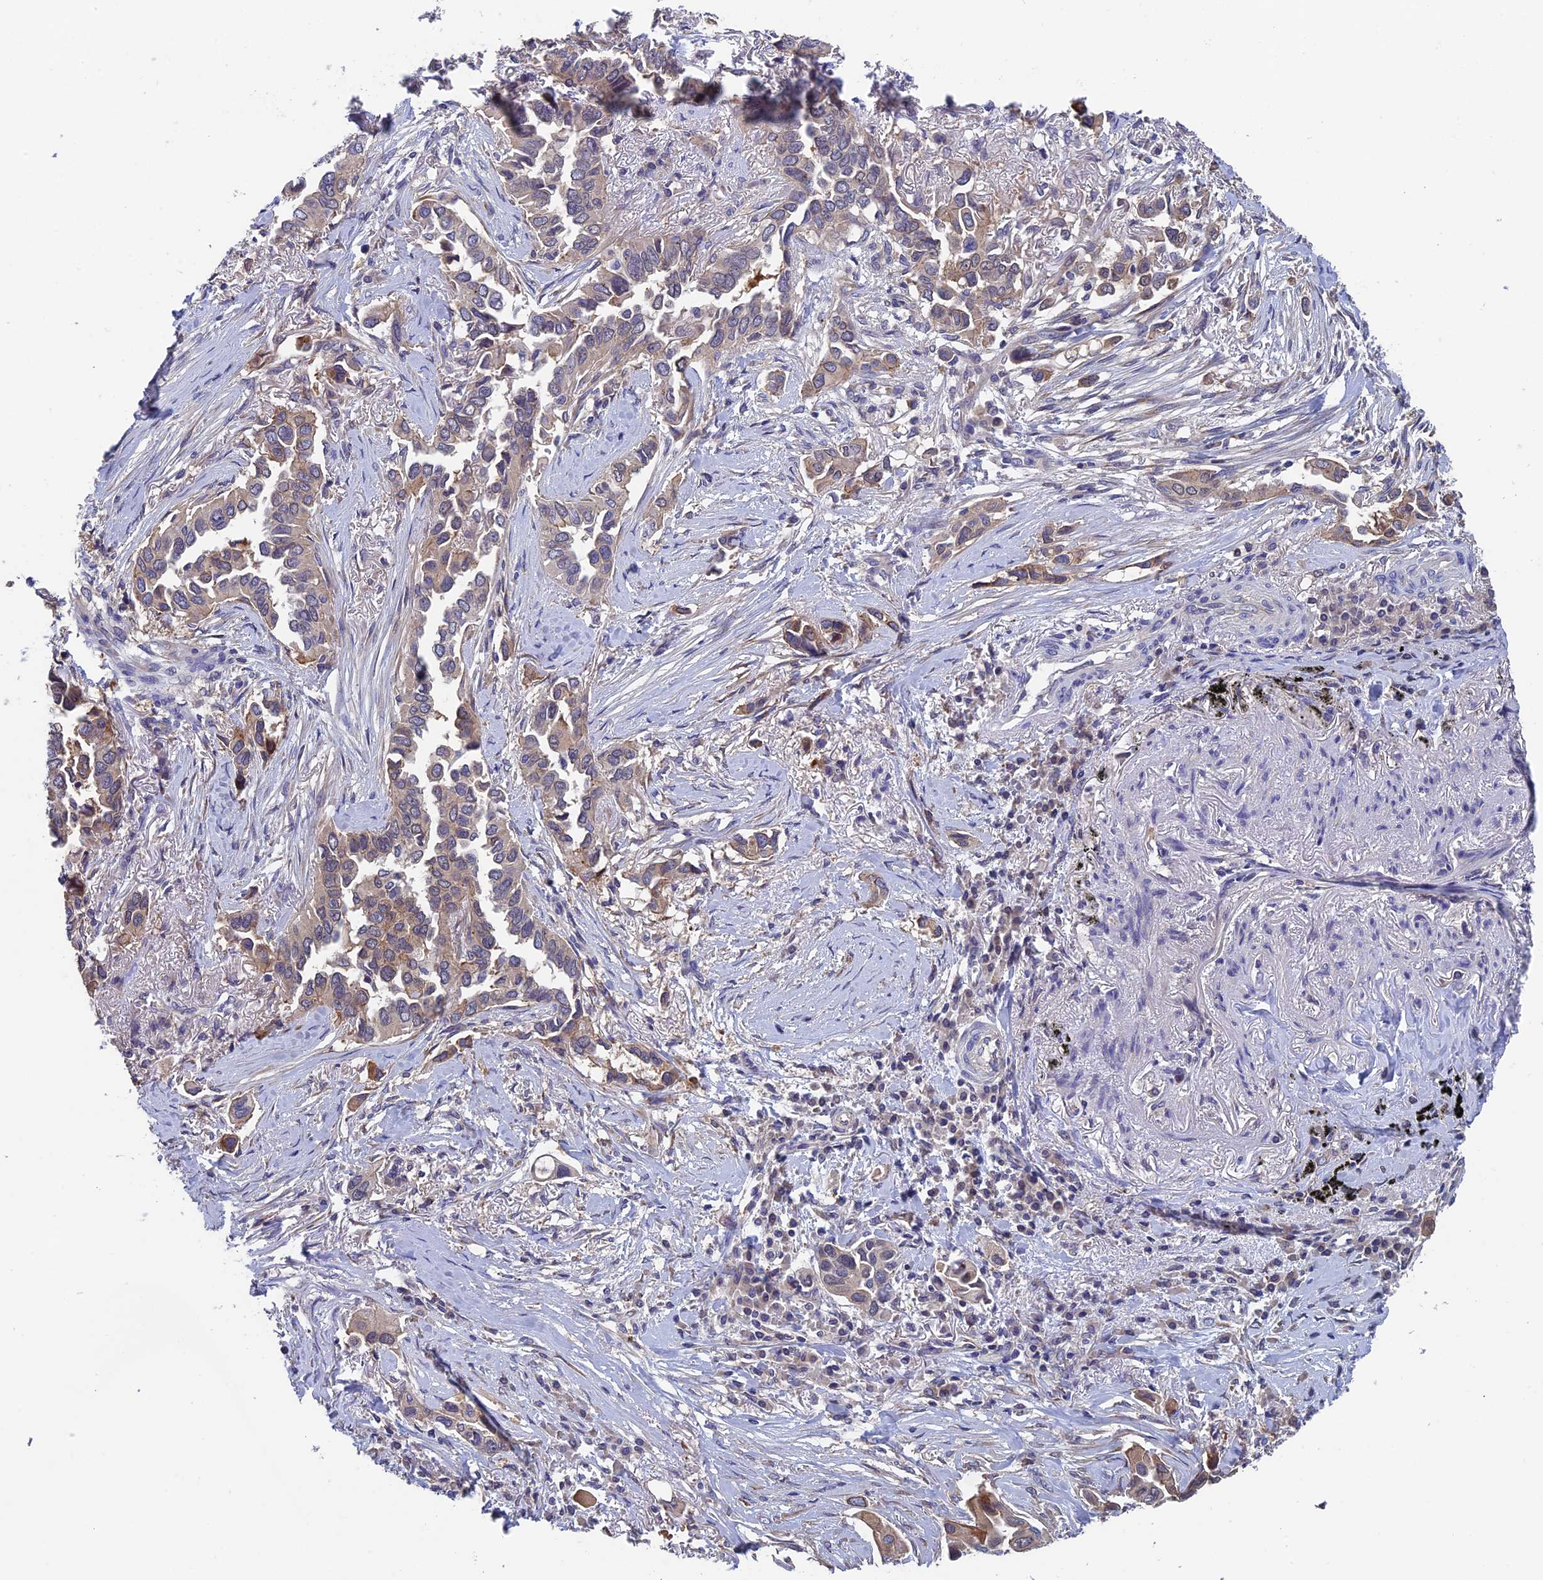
{"staining": {"intensity": "weak", "quantity": "25%-75%", "location": "cytoplasmic/membranous"}, "tissue": "lung cancer", "cell_type": "Tumor cells", "image_type": "cancer", "snomed": [{"axis": "morphology", "description": "Adenocarcinoma, NOS"}, {"axis": "topography", "description": "Lung"}], "caption": "A brown stain highlights weak cytoplasmic/membranous staining of a protein in human lung cancer (adenocarcinoma) tumor cells.", "gene": "LCMT1", "patient": {"sex": "female", "age": 76}}